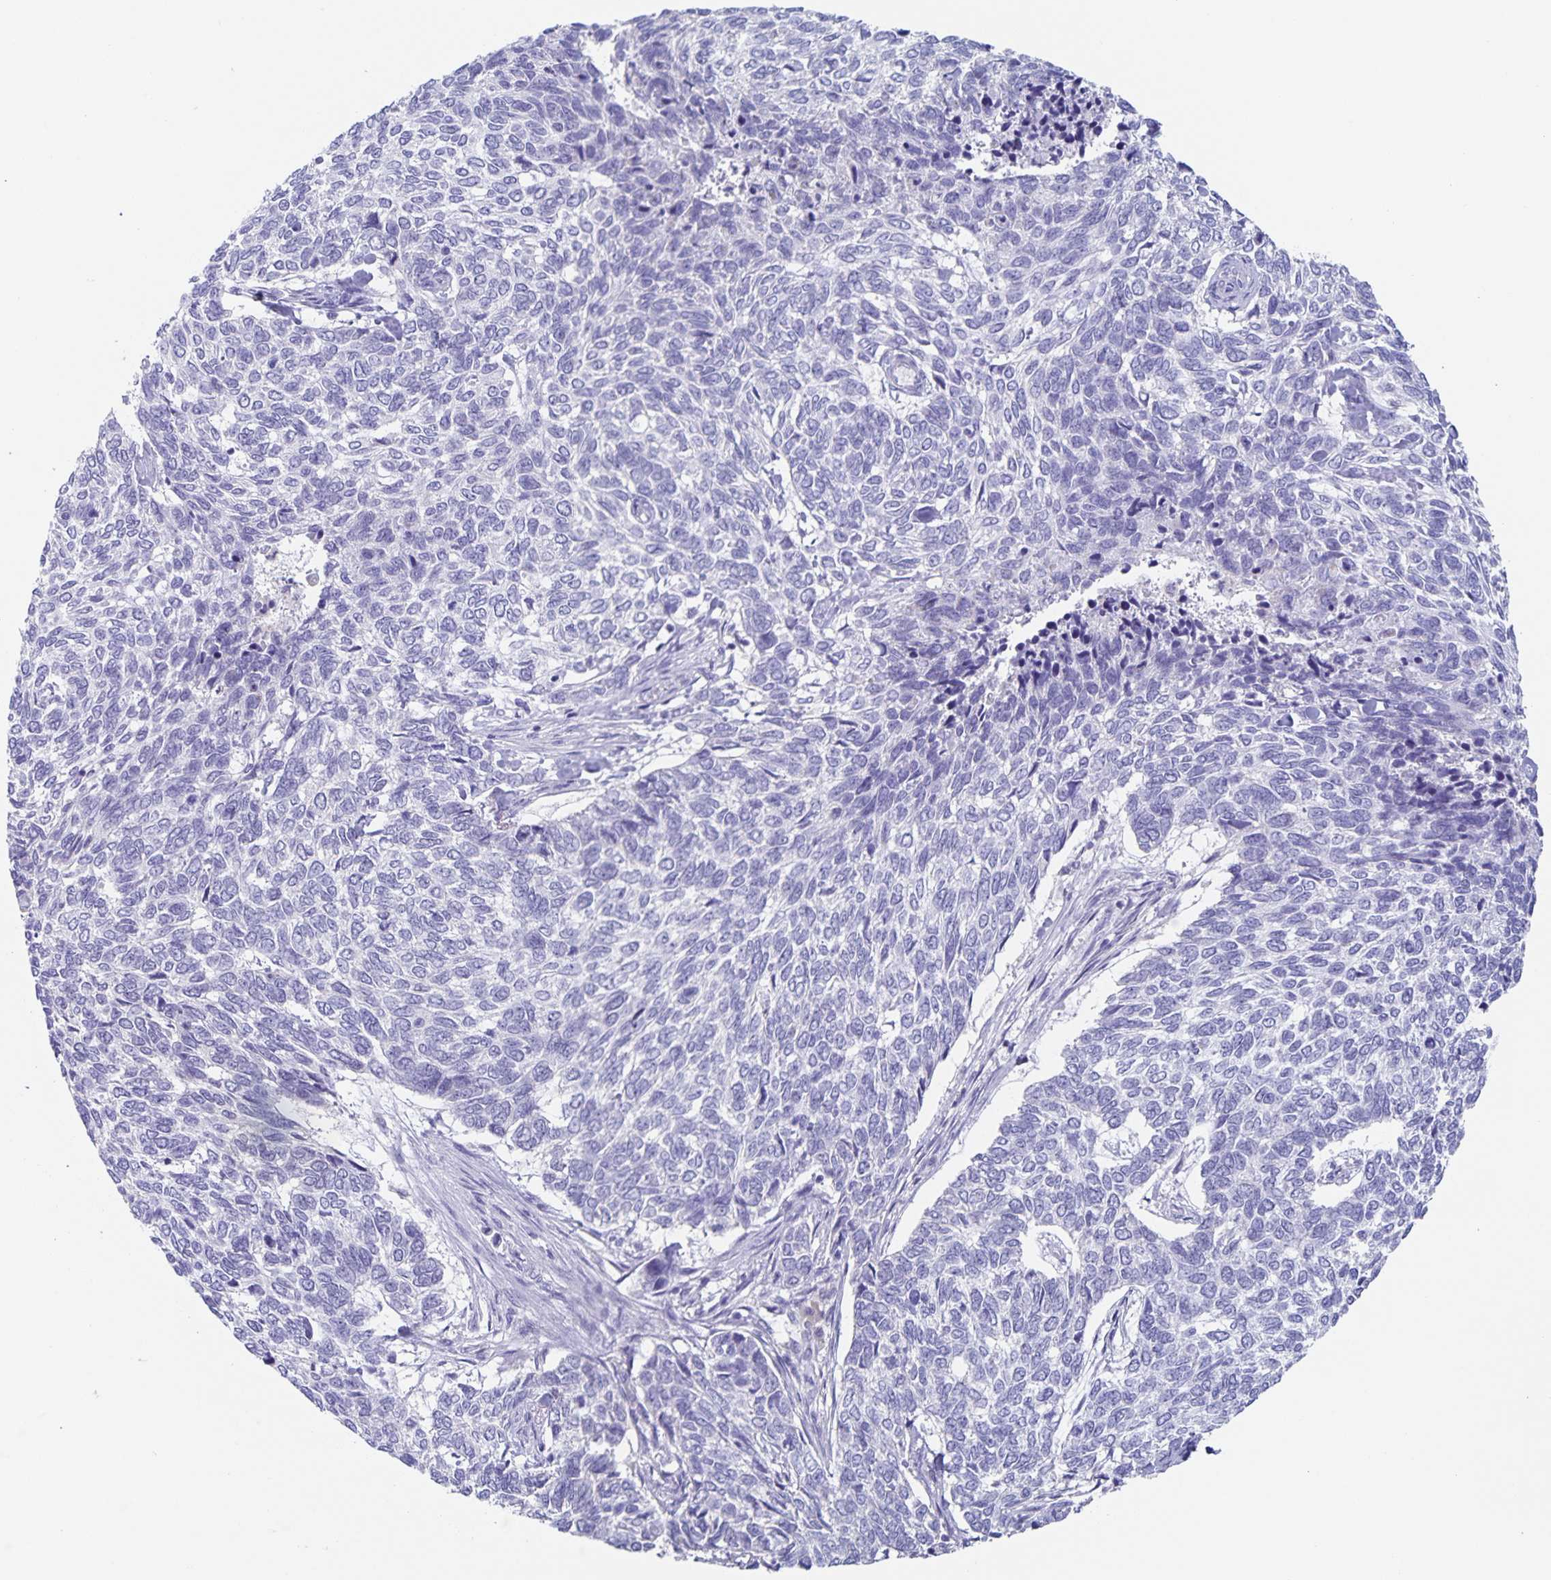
{"staining": {"intensity": "negative", "quantity": "none", "location": "none"}, "tissue": "skin cancer", "cell_type": "Tumor cells", "image_type": "cancer", "snomed": [{"axis": "morphology", "description": "Basal cell carcinoma"}, {"axis": "topography", "description": "Skin"}], "caption": "This is an immunohistochemistry histopathology image of human skin cancer. There is no positivity in tumor cells.", "gene": "RPL36A", "patient": {"sex": "female", "age": 65}}